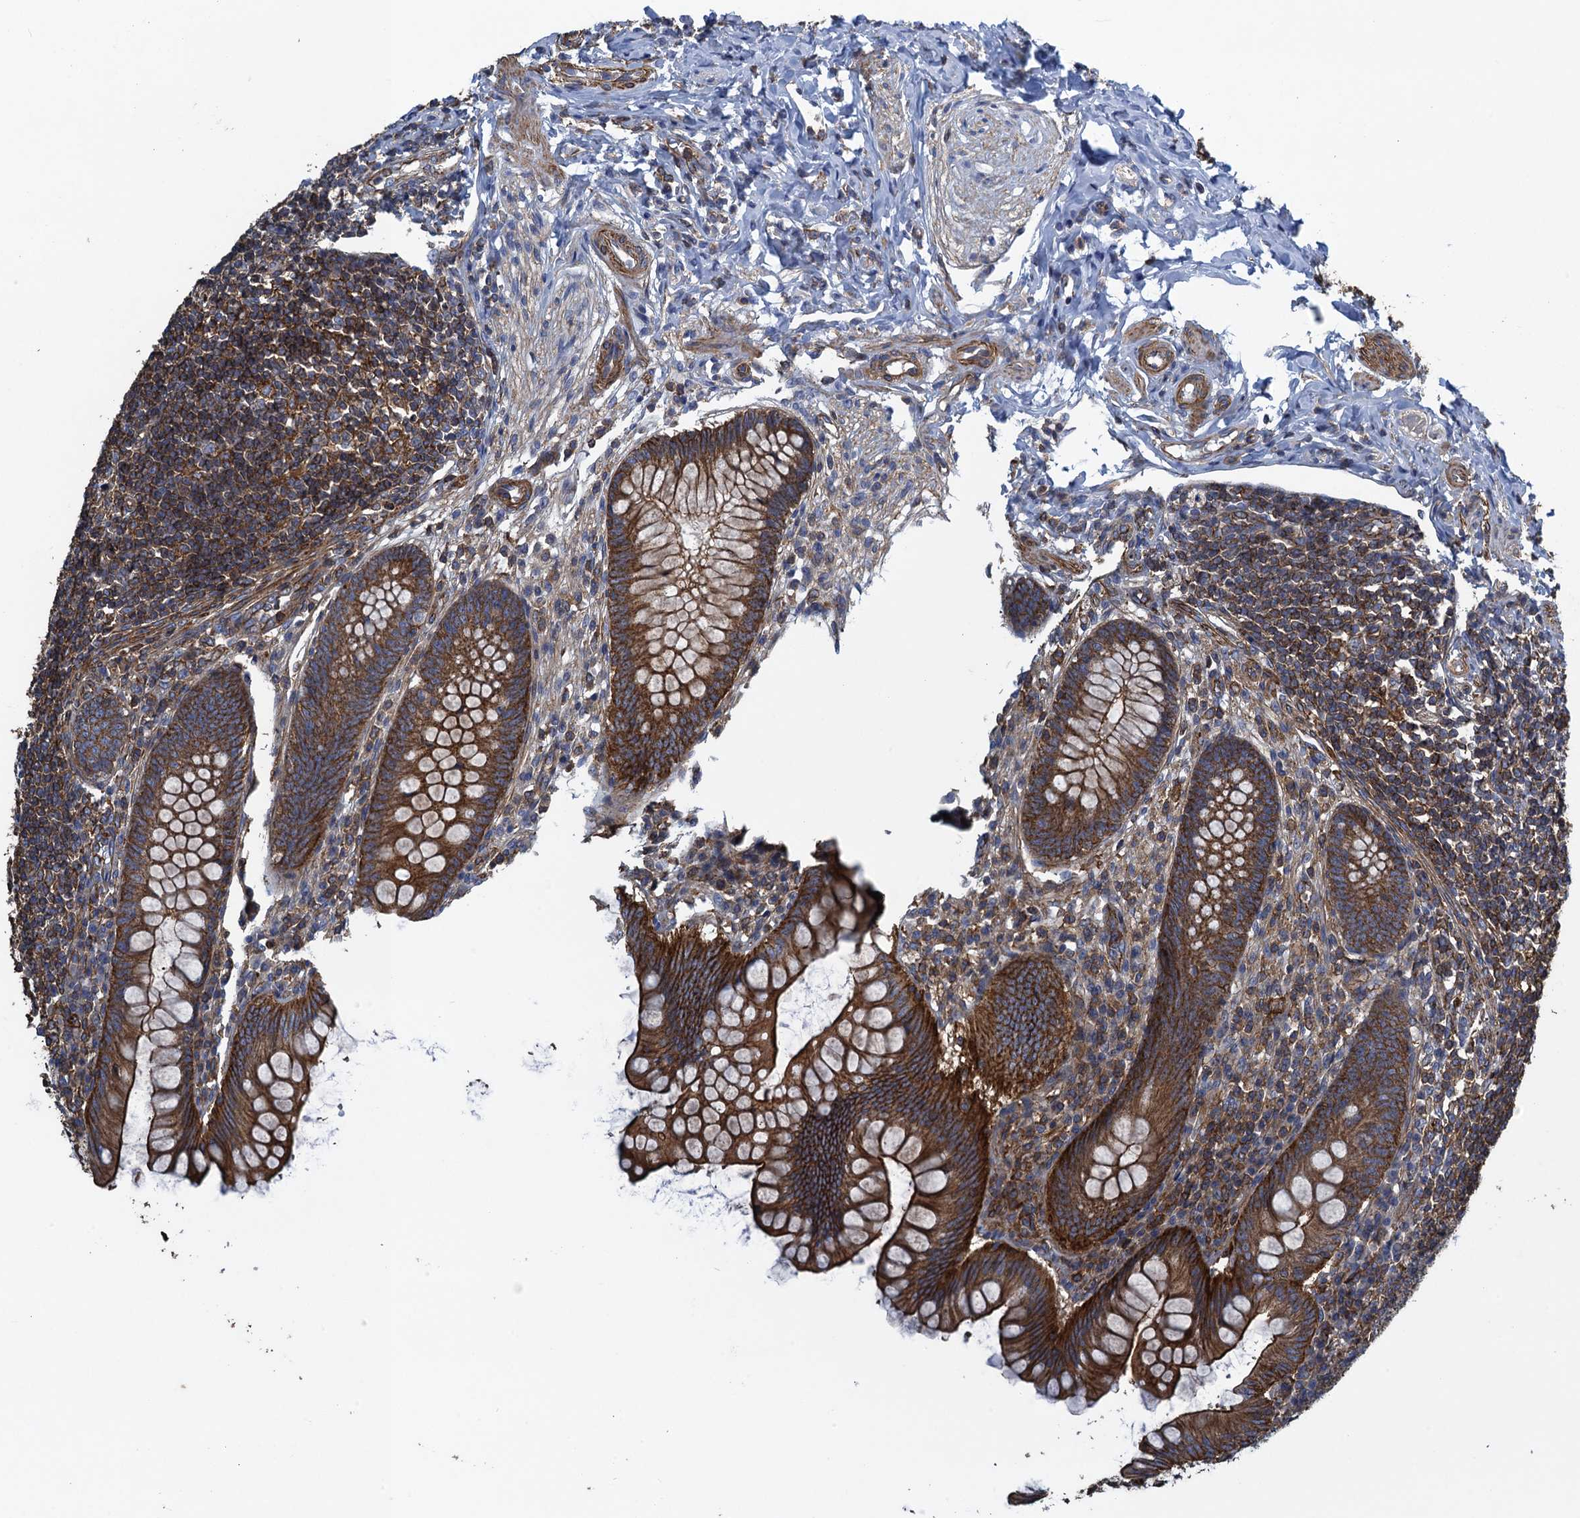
{"staining": {"intensity": "strong", "quantity": ">75%", "location": "cytoplasmic/membranous"}, "tissue": "appendix", "cell_type": "Glandular cells", "image_type": "normal", "snomed": [{"axis": "morphology", "description": "Normal tissue, NOS"}, {"axis": "topography", "description": "Appendix"}], "caption": "Immunohistochemical staining of benign appendix shows strong cytoplasmic/membranous protein positivity in approximately >75% of glandular cells.", "gene": "PROSER2", "patient": {"sex": "female", "age": 33}}